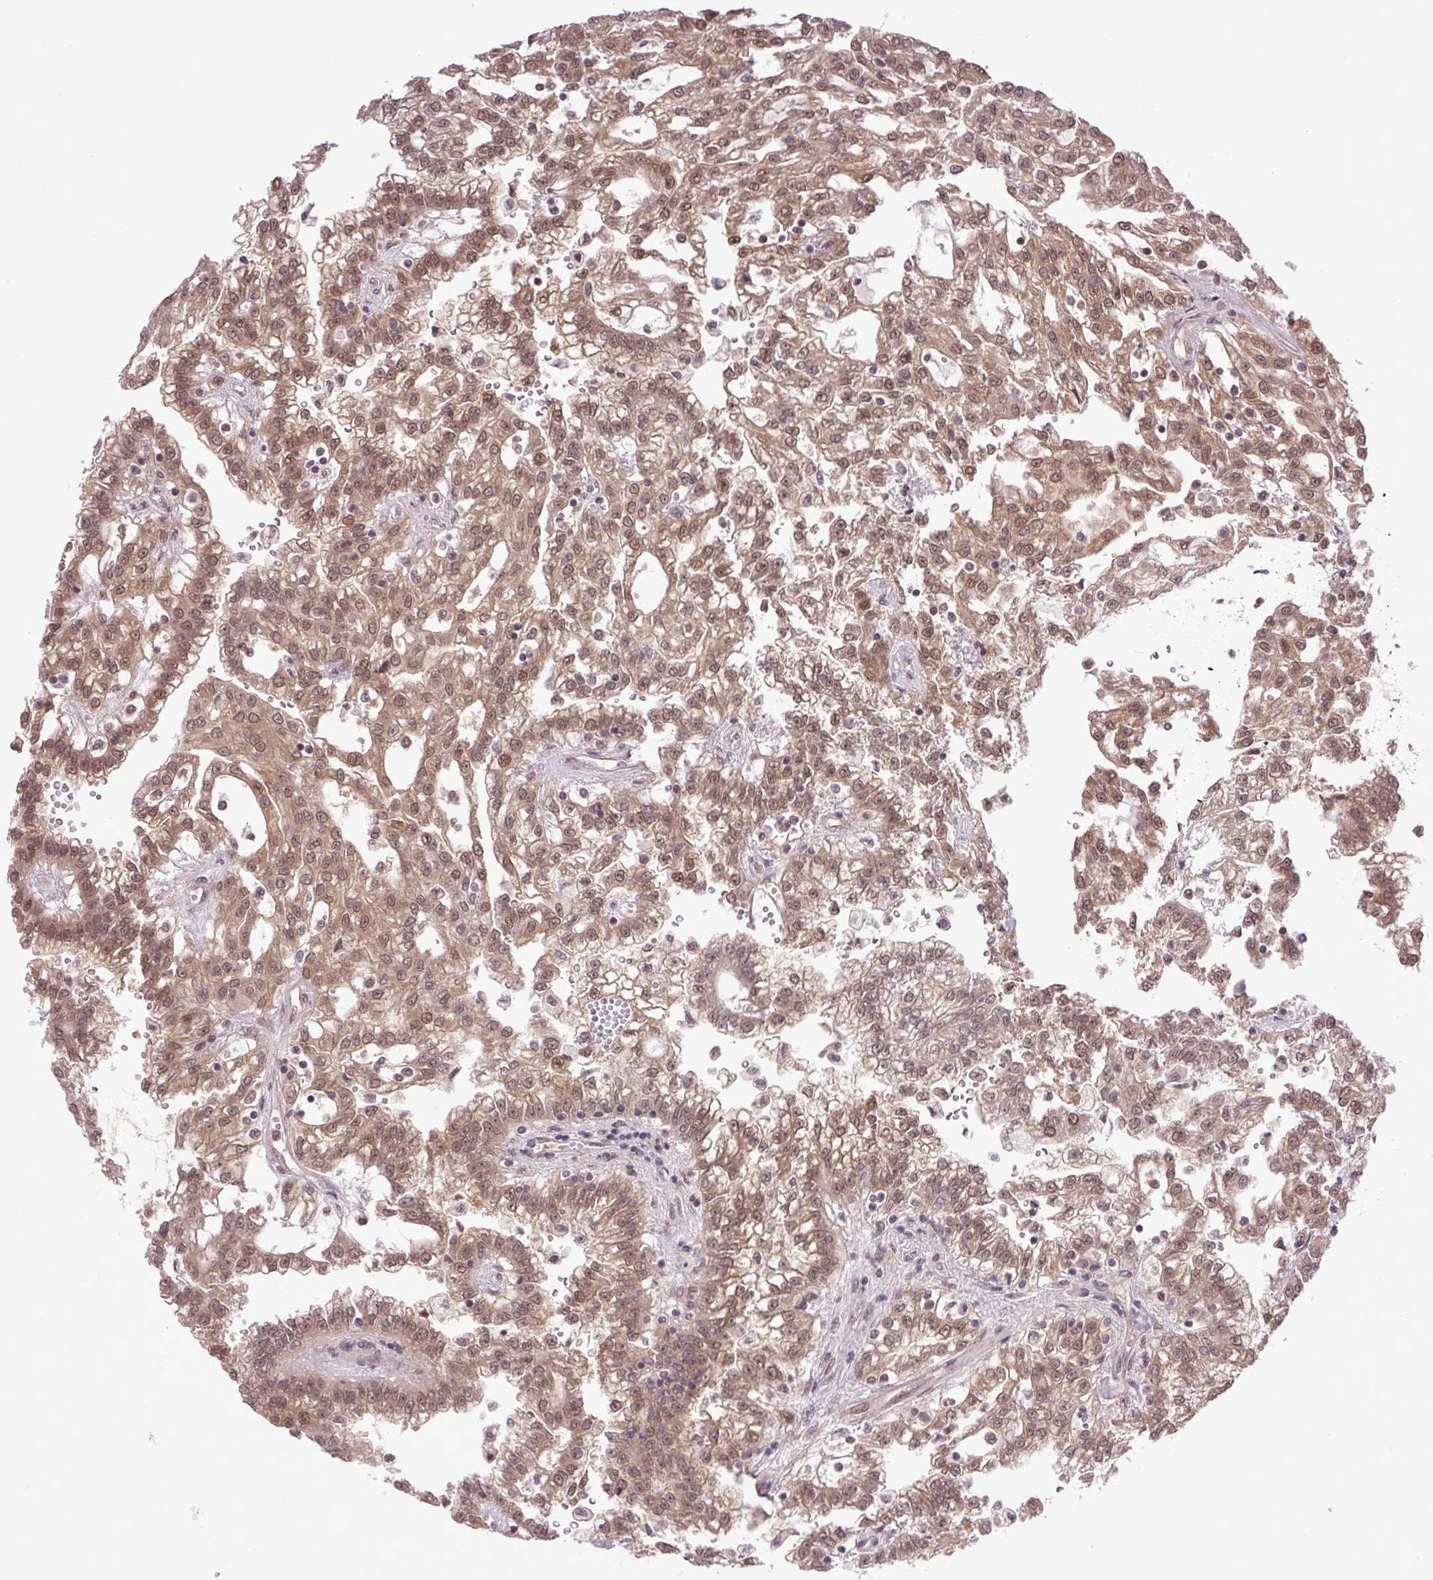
{"staining": {"intensity": "moderate", "quantity": ">75%", "location": "cytoplasmic/membranous,nuclear"}, "tissue": "renal cancer", "cell_type": "Tumor cells", "image_type": "cancer", "snomed": [{"axis": "morphology", "description": "Adenocarcinoma, NOS"}, {"axis": "topography", "description": "Kidney"}], "caption": "Immunohistochemical staining of human renal cancer (adenocarcinoma) shows medium levels of moderate cytoplasmic/membranous and nuclear expression in approximately >75% of tumor cells. The staining is performed using DAB brown chromogen to label protein expression. The nuclei are counter-stained blue using hematoxylin.", "gene": "SGTA", "patient": {"sex": "male", "age": 63}}